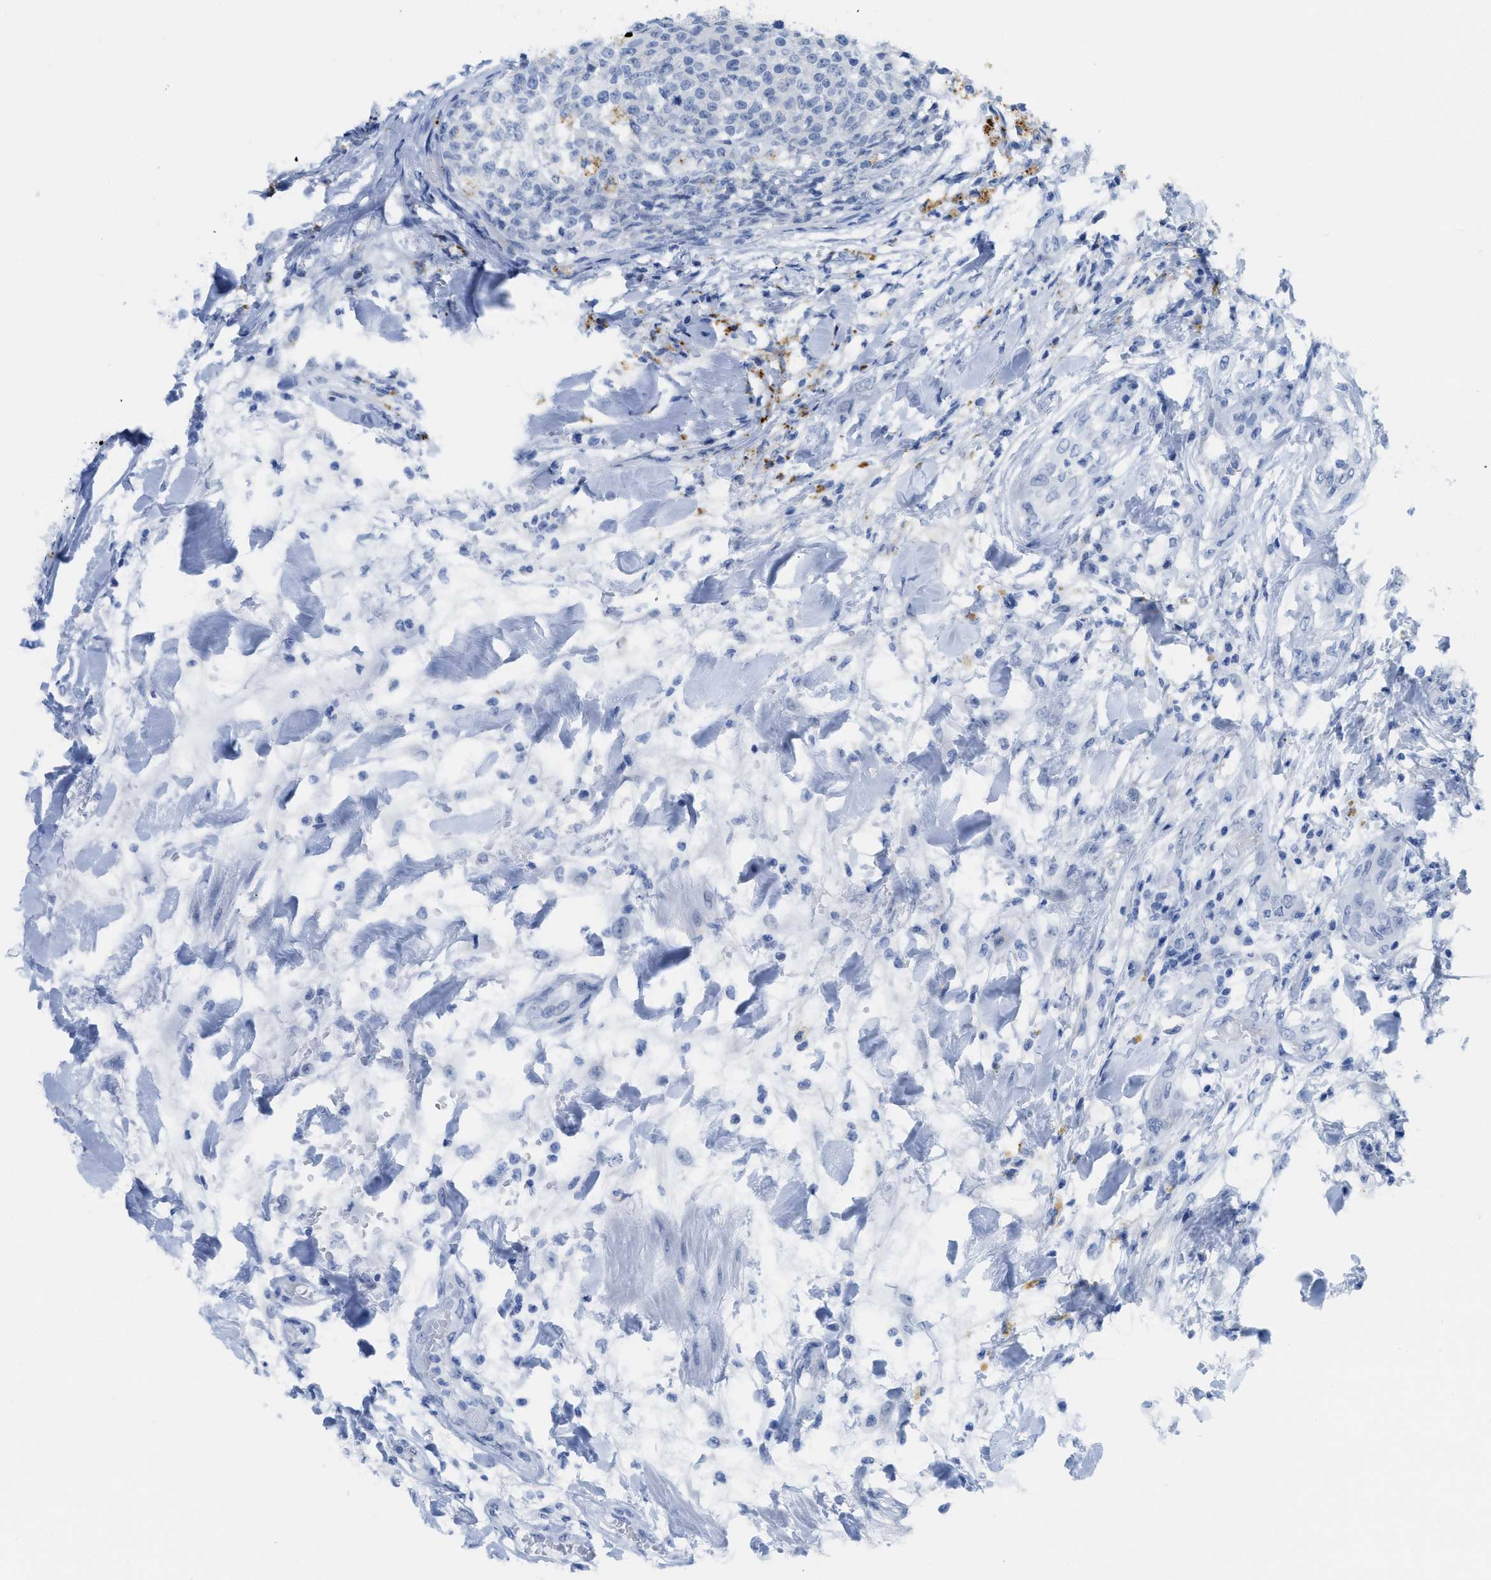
{"staining": {"intensity": "negative", "quantity": "none", "location": "none"}, "tissue": "testis cancer", "cell_type": "Tumor cells", "image_type": "cancer", "snomed": [{"axis": "morphology", "description": "Seminoma, NOS"}, {"axis": "topography", "description": "Testis"}], "caption": "Human seminoma (testis) stained for a protein using immunohistochemistry (IHC) exhibits no expression in tumor cells.", "gene": "WDR4", "patient": {"sex": "male", "age": 59}}